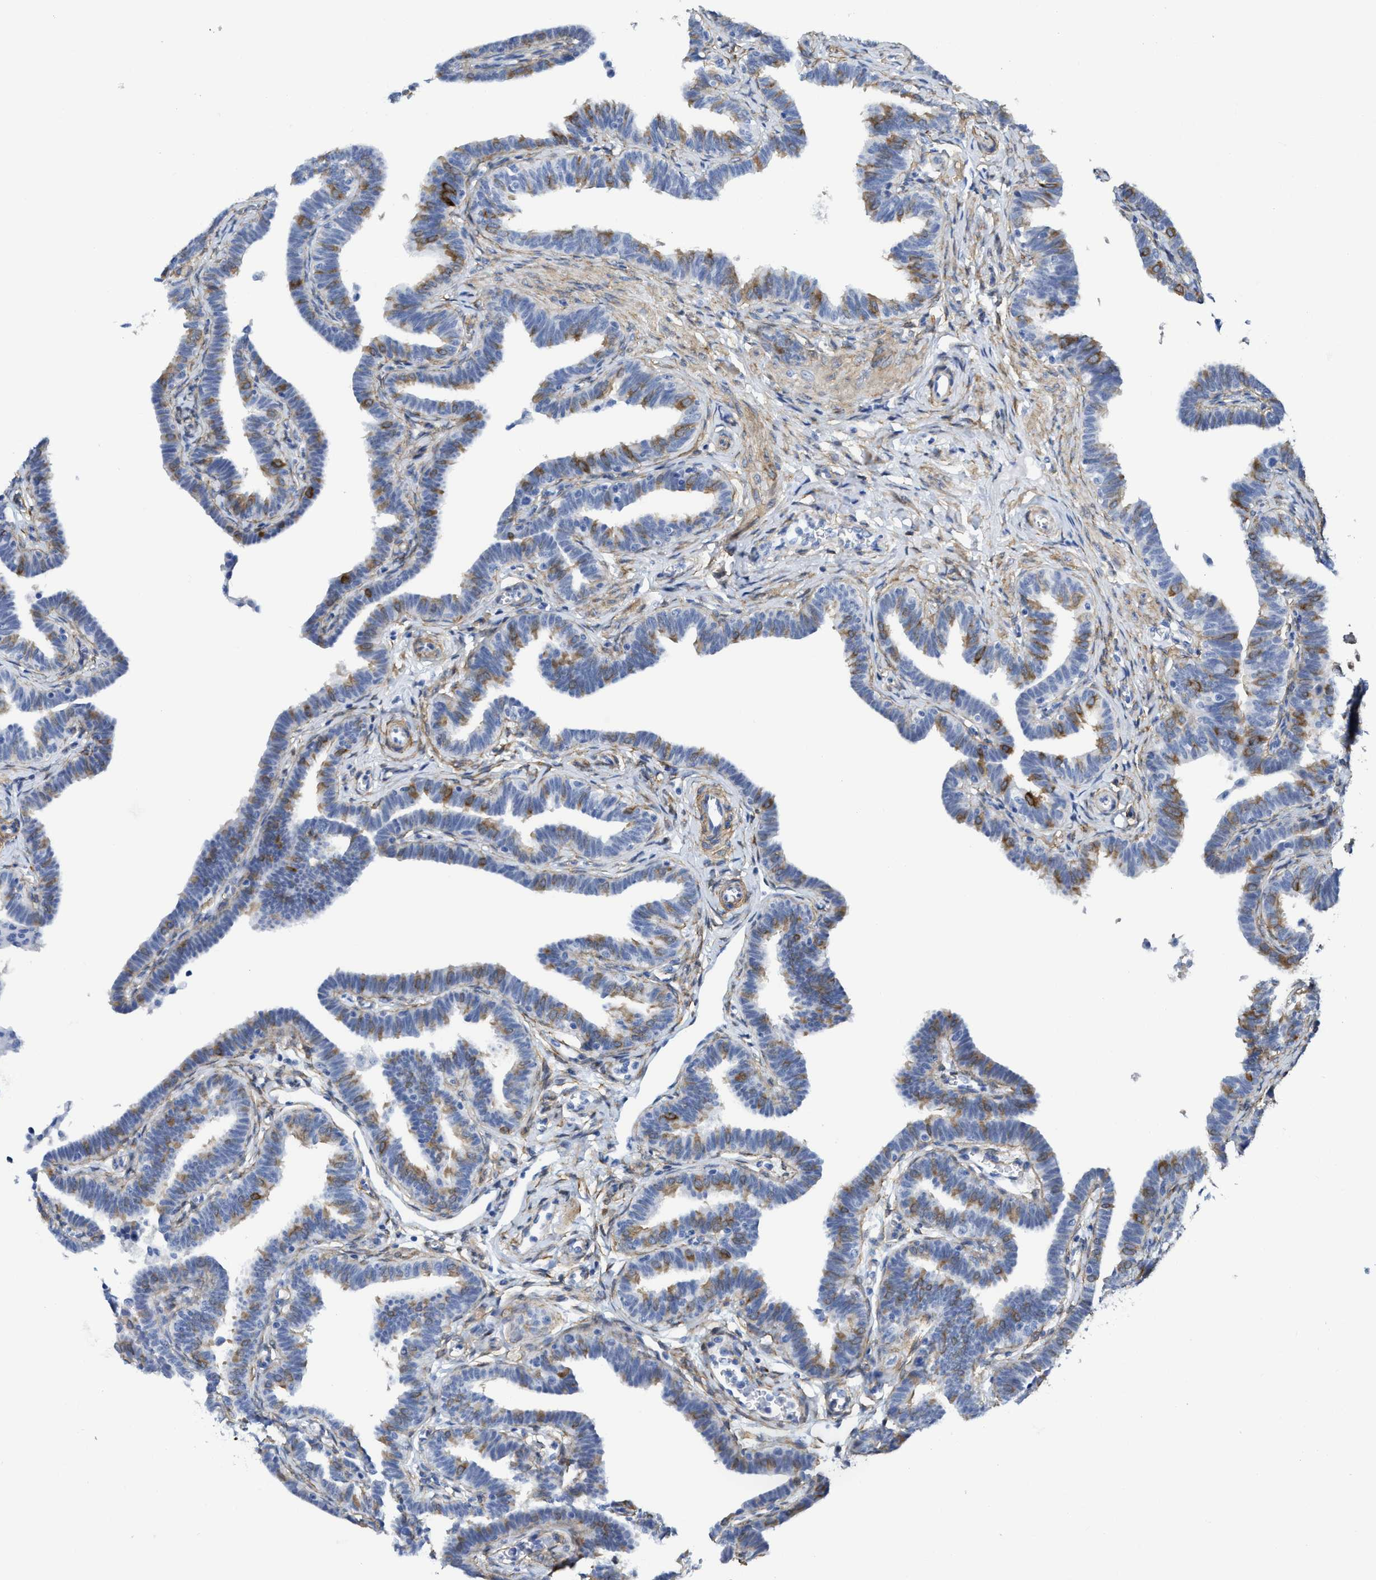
{"staining": {"intensity": "moderate", "quantity": "25%-75%", "location": "cytoplasmic/membranous"}, "tissue": "fallopian tube", "cell_type": "Glandular cells", "image_type": "normal", "snomed": [{"axis": "morphology", "description": "Normal tissue, NOS"}, {"axis": "topography", "description": "Fallopian tube"}, {"axis": "topography", "description": "Ovary"}], "caption": "IHC image of normal fallopian tube stained for a protein (brown), which displays medium levels of moderate cytoplasmic/membranous positivity in approximately 25%-75% of glandular cells.", "gene": "TUB", "patient": {"sex": "female", "age": 23}}